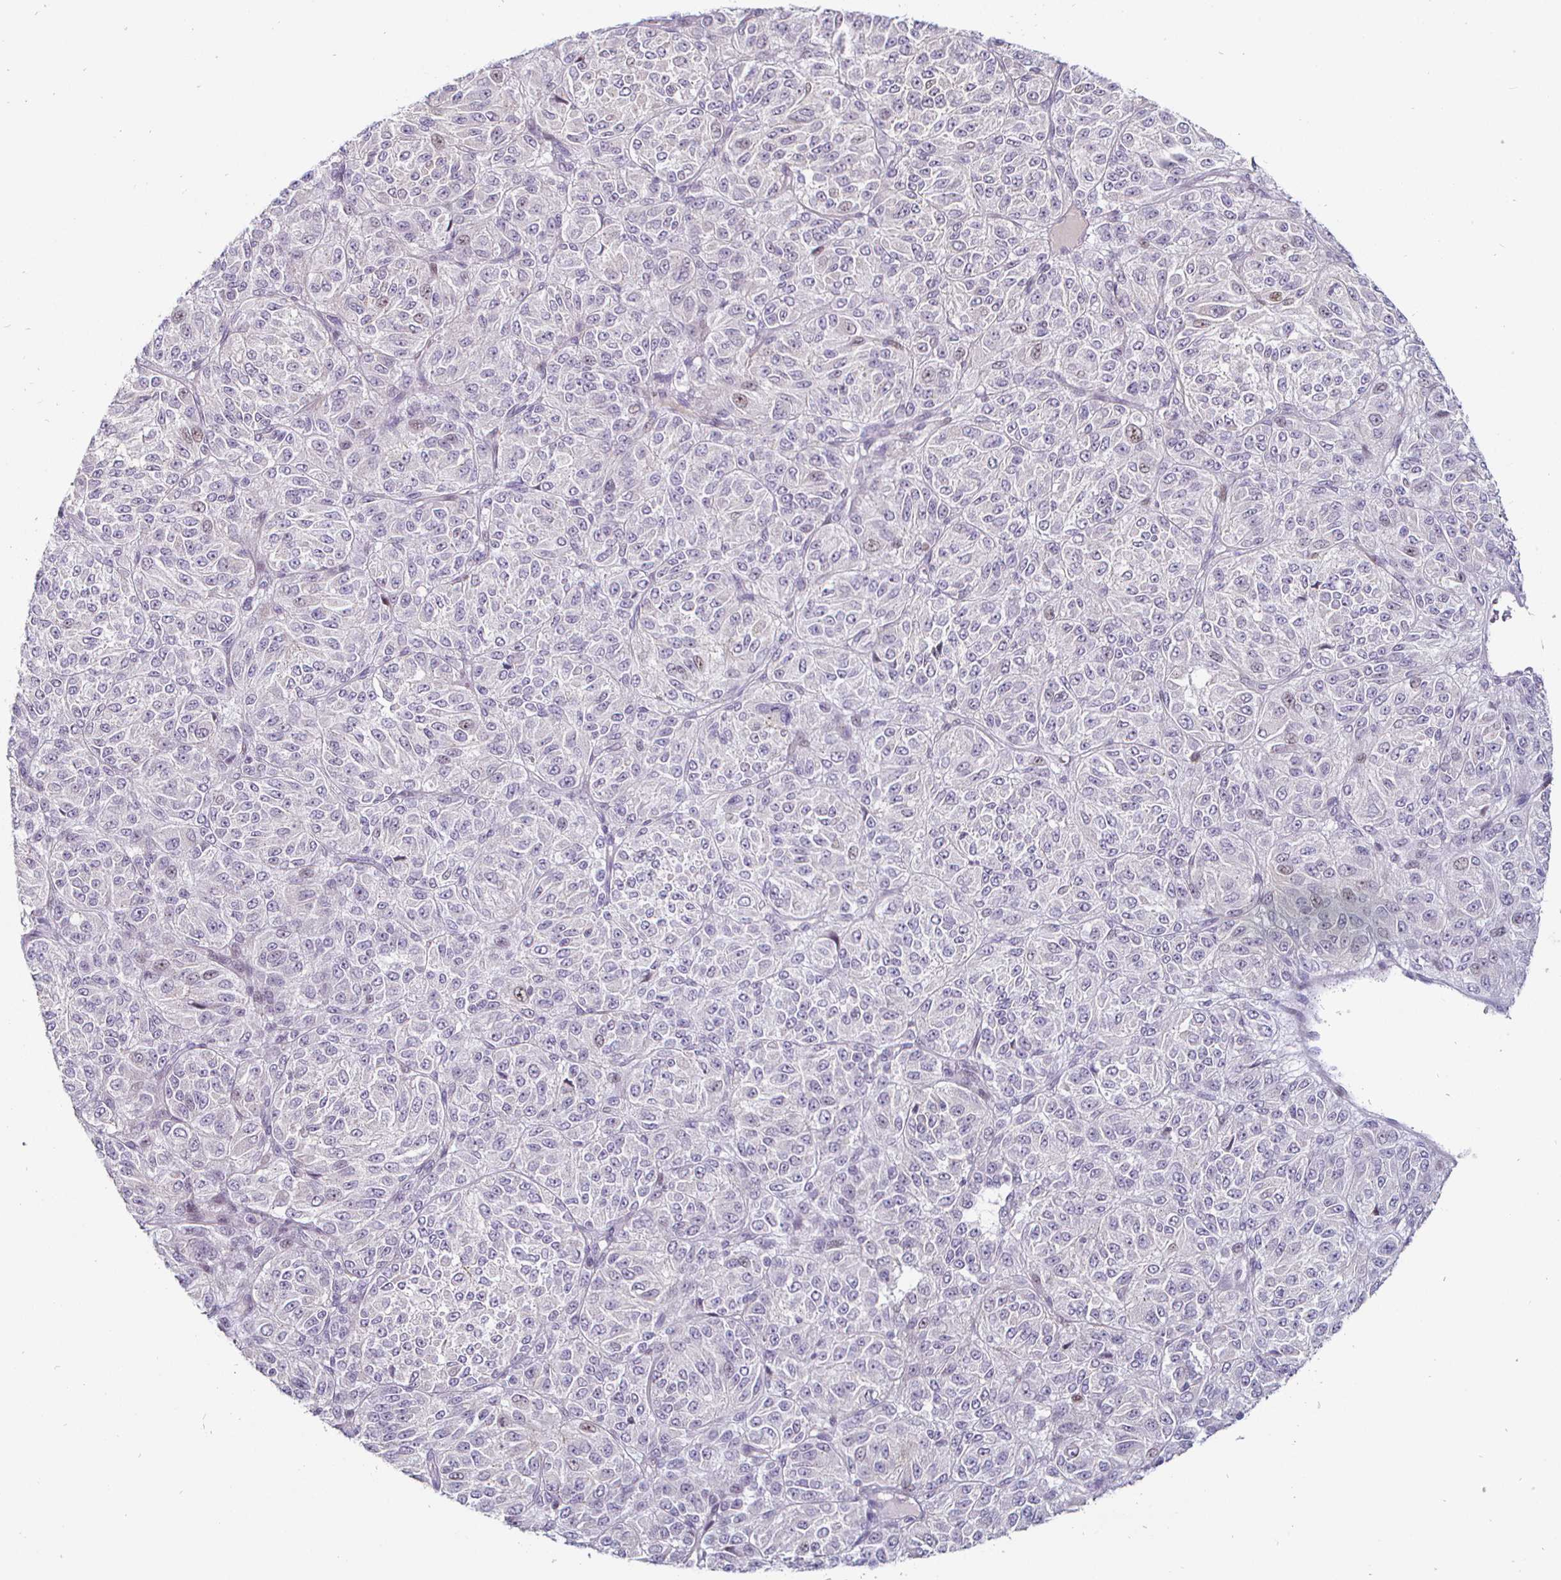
{"staining": {"intensity": "negative", "quantity": "none", "location": "none"}, "tissue": "melanoma", "cell_type": "Tumor cells", "image_type": "cancer", "snomed": [{"axis": "morphology", "description": "Malignant melanoma, Metastatic site"}, {"axis": "topography", "description": "Brain"}], "caption": "Human melanoma stained for a protein using immunohistochemistry (IHC) displays no positivity in tumor cells.", "gene": "DMRTB1", "patient": {"sex": "female", "age": 56}}